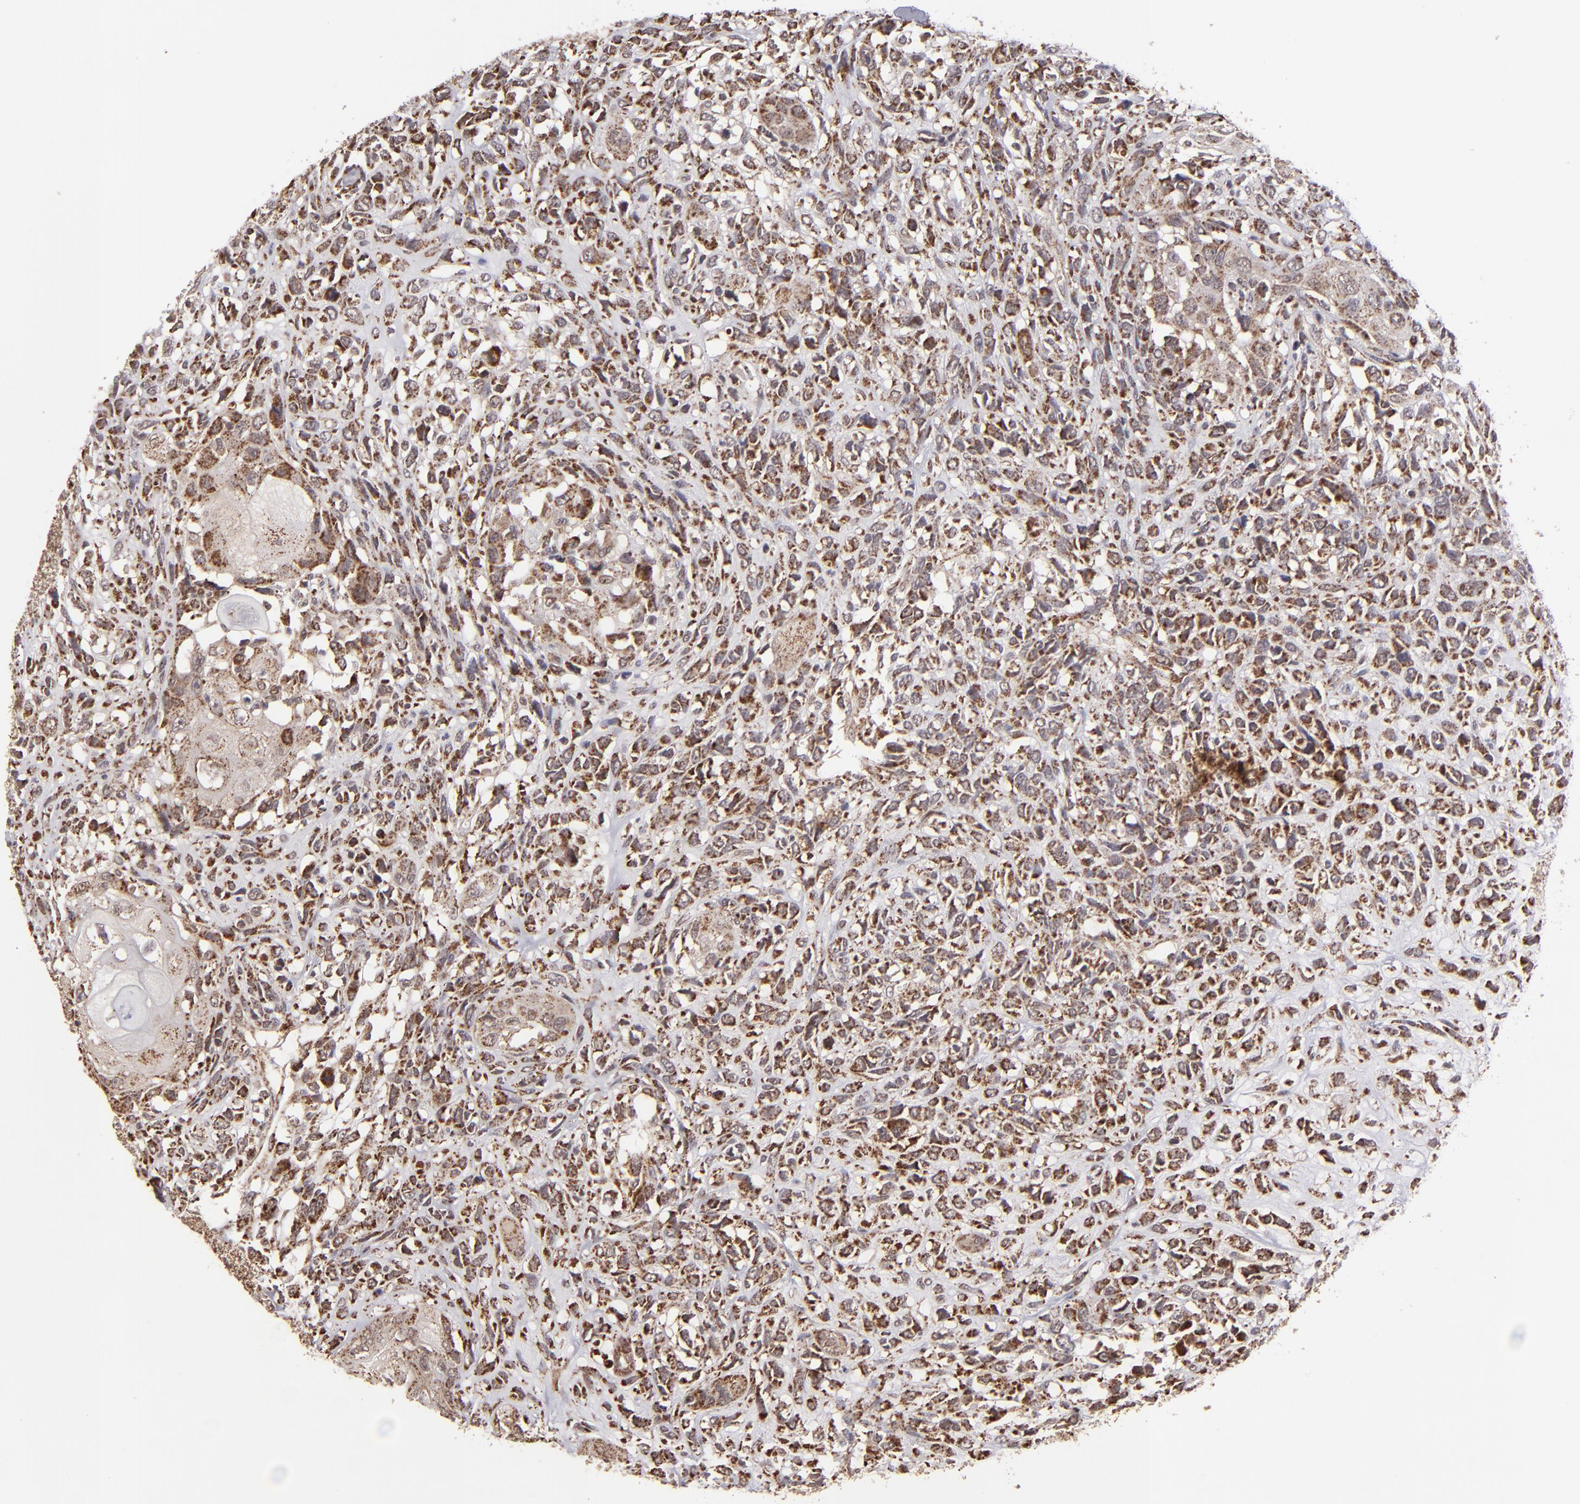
{"staining": {"intensity": "moderate", "quantity": "25%-75%", "location": "cytoplasmic/membranous"}, "tissue": "head and neck cancer", "cell_type": "Tumor cells", "image_type": "cancer", "snomed": [{"axis": "morphology", "description": "Neoplasm, malignant, NOS"}, {"axis": "topography", "description": "Salivary gland"}, {"axis": "topography", "description": "Head-Neck"}], "caption": "Head and neck cancer (neoplasm (malignant)) stained with a protein marker shows moderate staining in tumor cells.", "gene": "SLC15A1", "patient": {"sex": "male", "age": 43}}